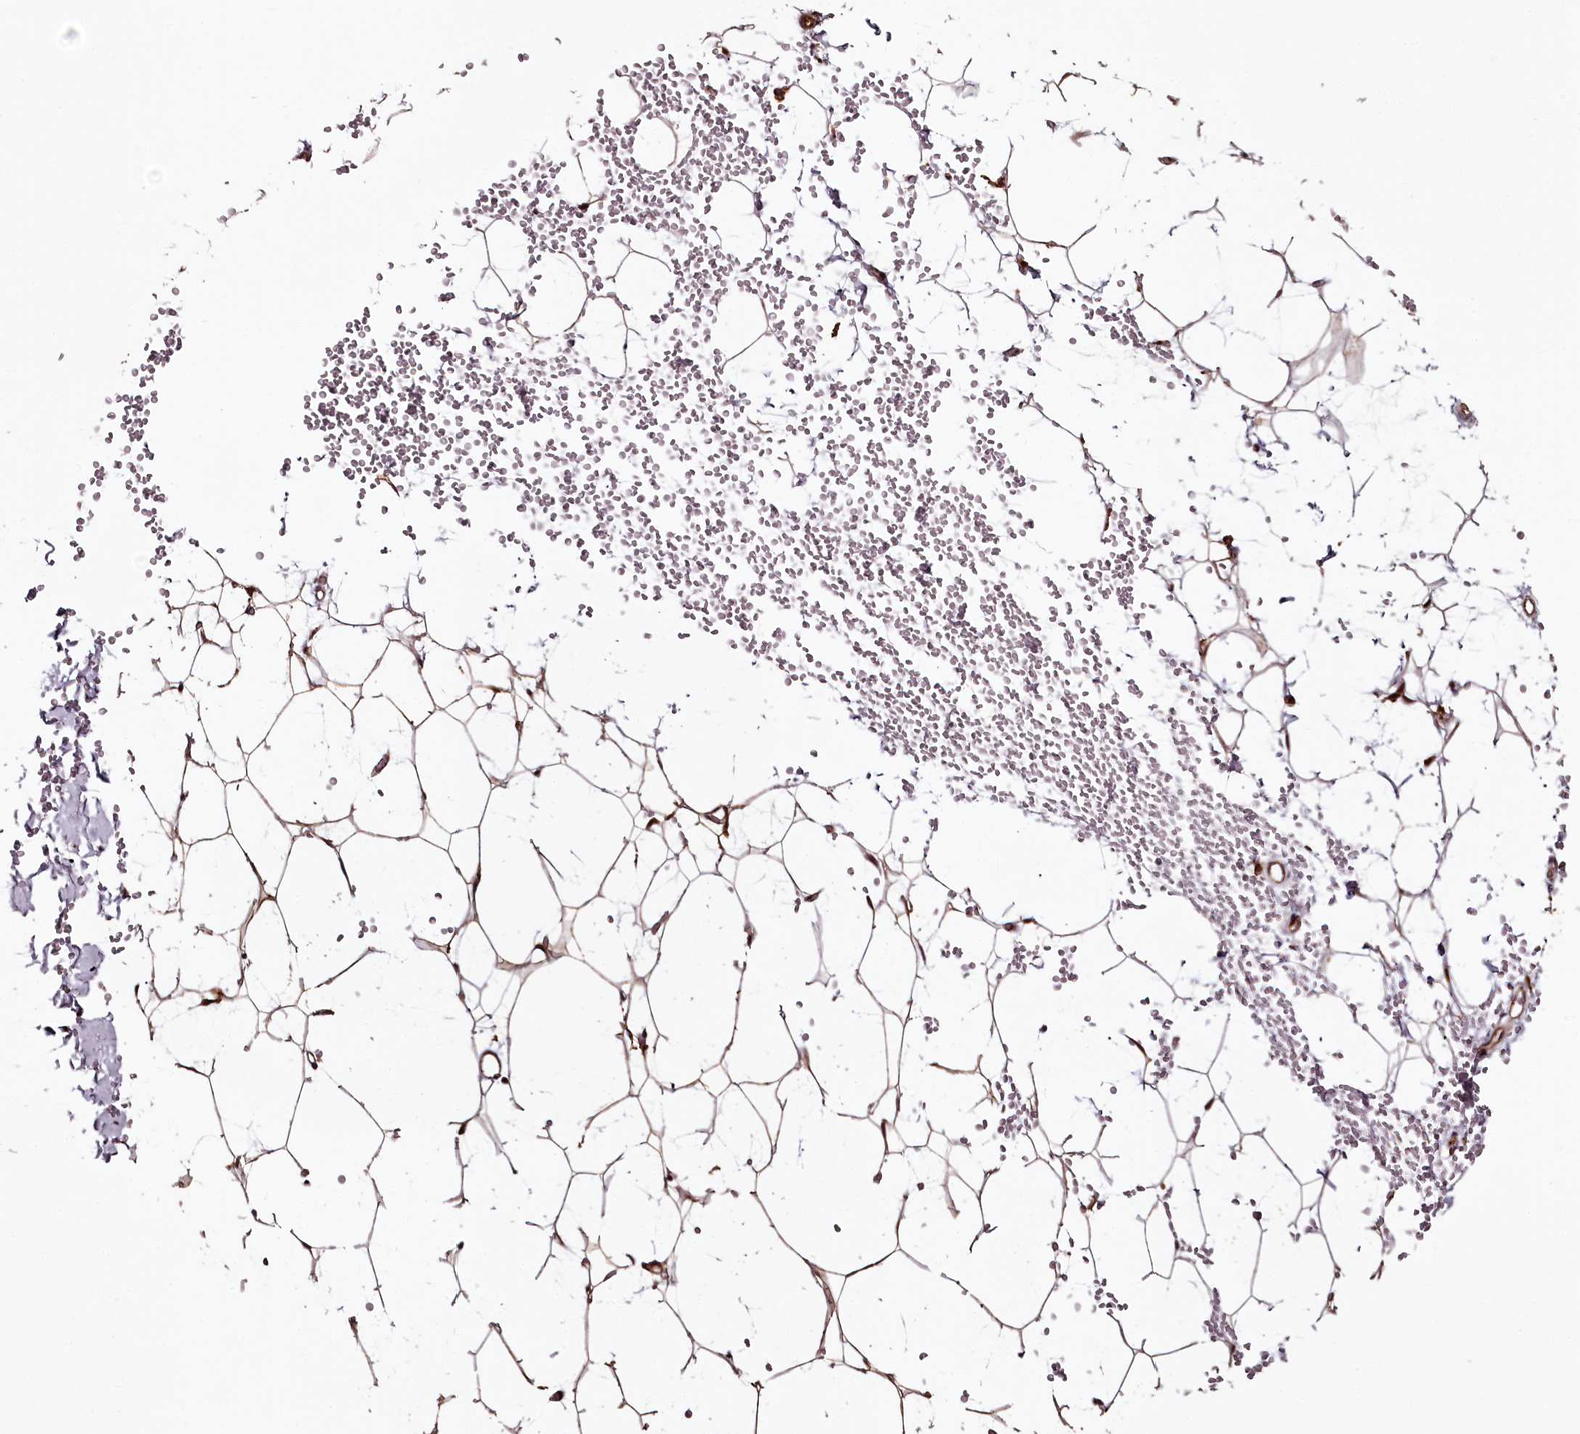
{"staining": {"intensity": "moderate", "quantity": ">75%", "location": "cytoplasmic/membranous"}, "tissue": "adipose tissue", "cell_type": "Adipocytes", "image_type": "normal", "snomed": [{"axis": "morphology", "description": "Normal tissue, NOS"}, {"axis": "topography", "description": "Breast"}], "caption": "Unremarkable adipose tissue was stained to show a protein in brown. There is medium levels of moderate cytoplasmic/membranous expression in about >75% of adipocytes. Using DAB (3,3'-diaminobenzidine) (brown) and hematoxylin (blue) stains, captured at high magnification using brightfield microscopy.", "gene": "KIF14", "patient": {"sex": "female", "age": 23}}